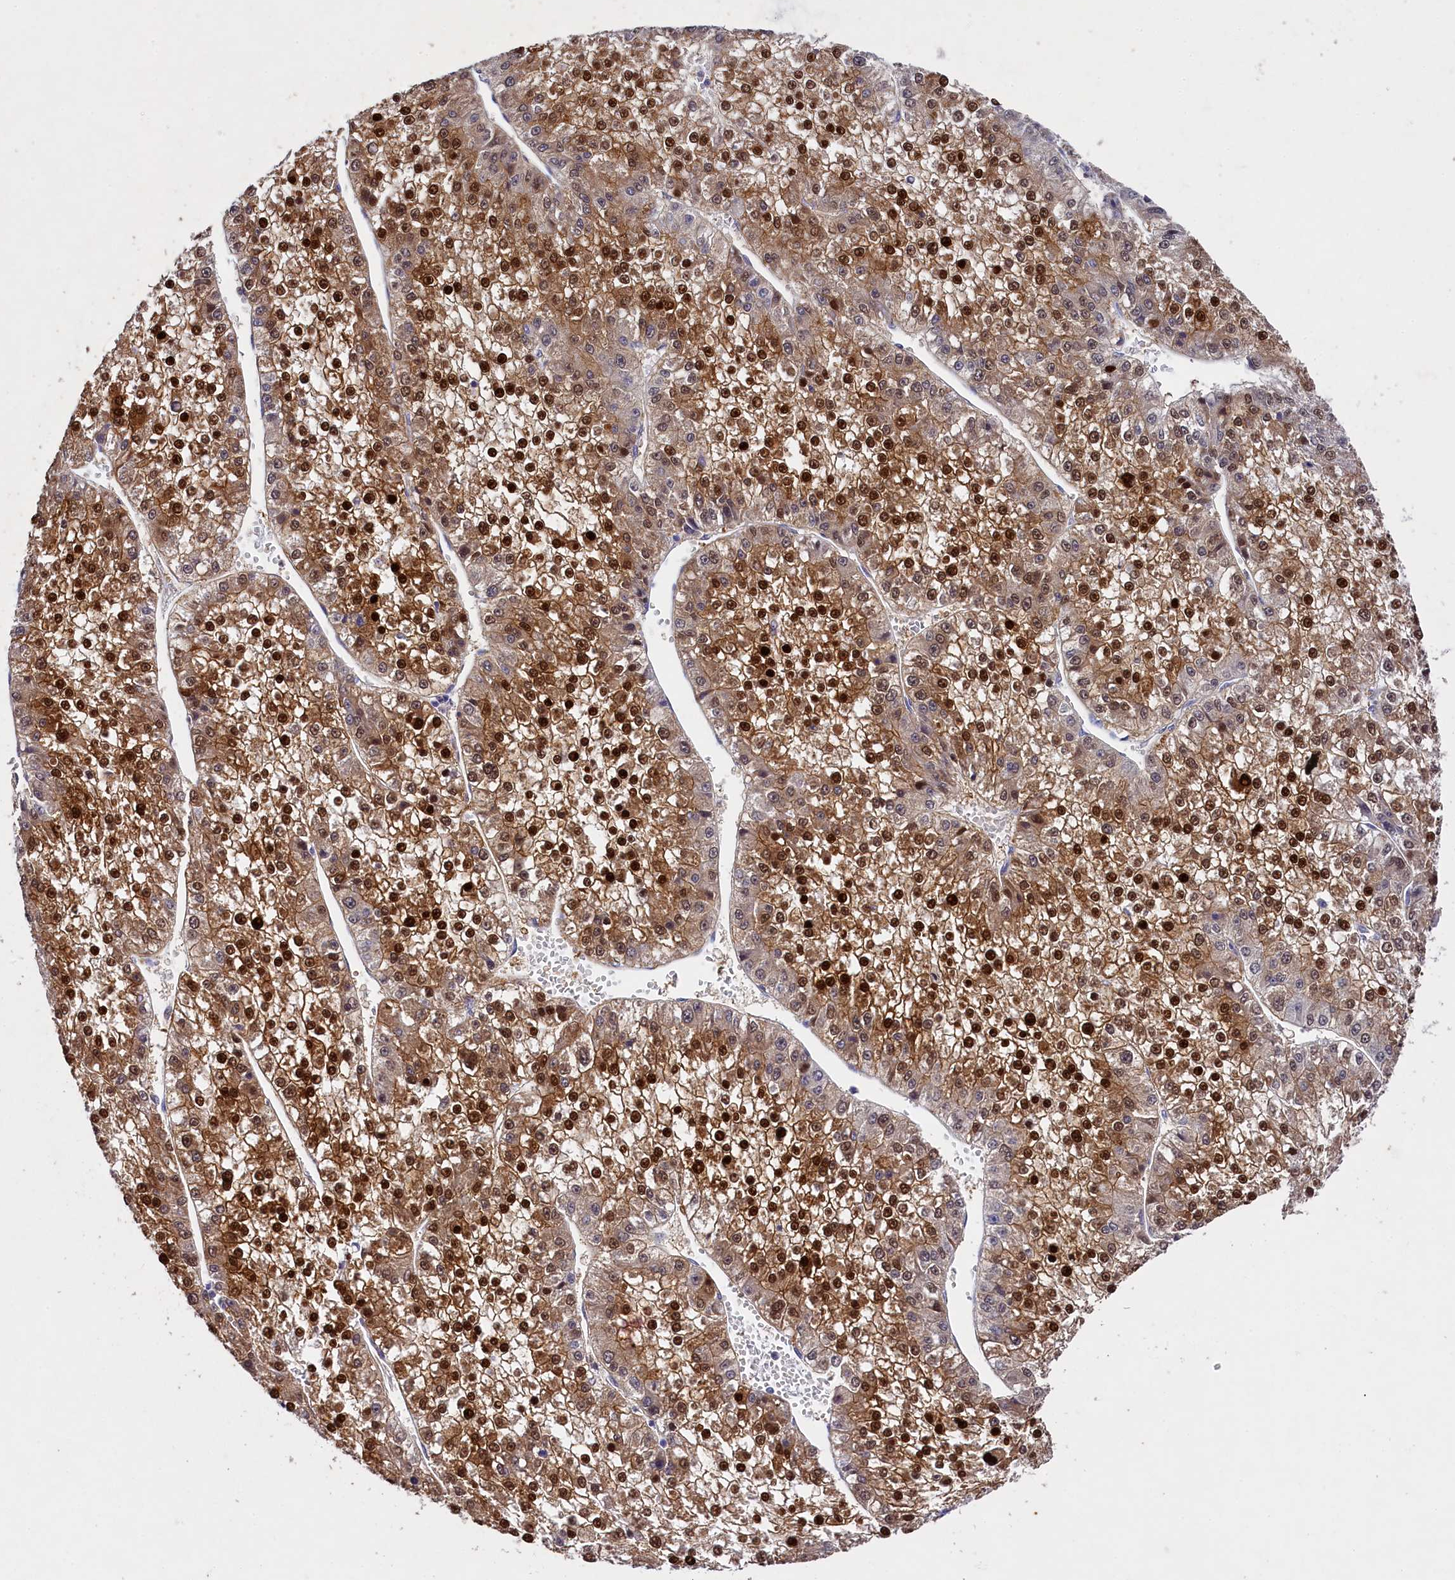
{"staining": {"intensity": "strong", "quantity": ">75%", "location": "cytoplasmic/membranous,nuclear"}, "tissue": "liver cancer", "cell_type": "Tumor cells", "image_type": "cancer", "snomed": [{"axis": "morphology", "description": "Carcinoma, Hepatocellular, NOS"}, {"axis": "topography", "description": "Liver"}], "caption": "Strong cytoplasmic/membranous and nuclear protein positivity is identified in approximately >75% of tumor cells in liver cancer (hepatocellular carcinoma).", "gene": "TGDS", "patient": {"sex": "female", "age": 73}}